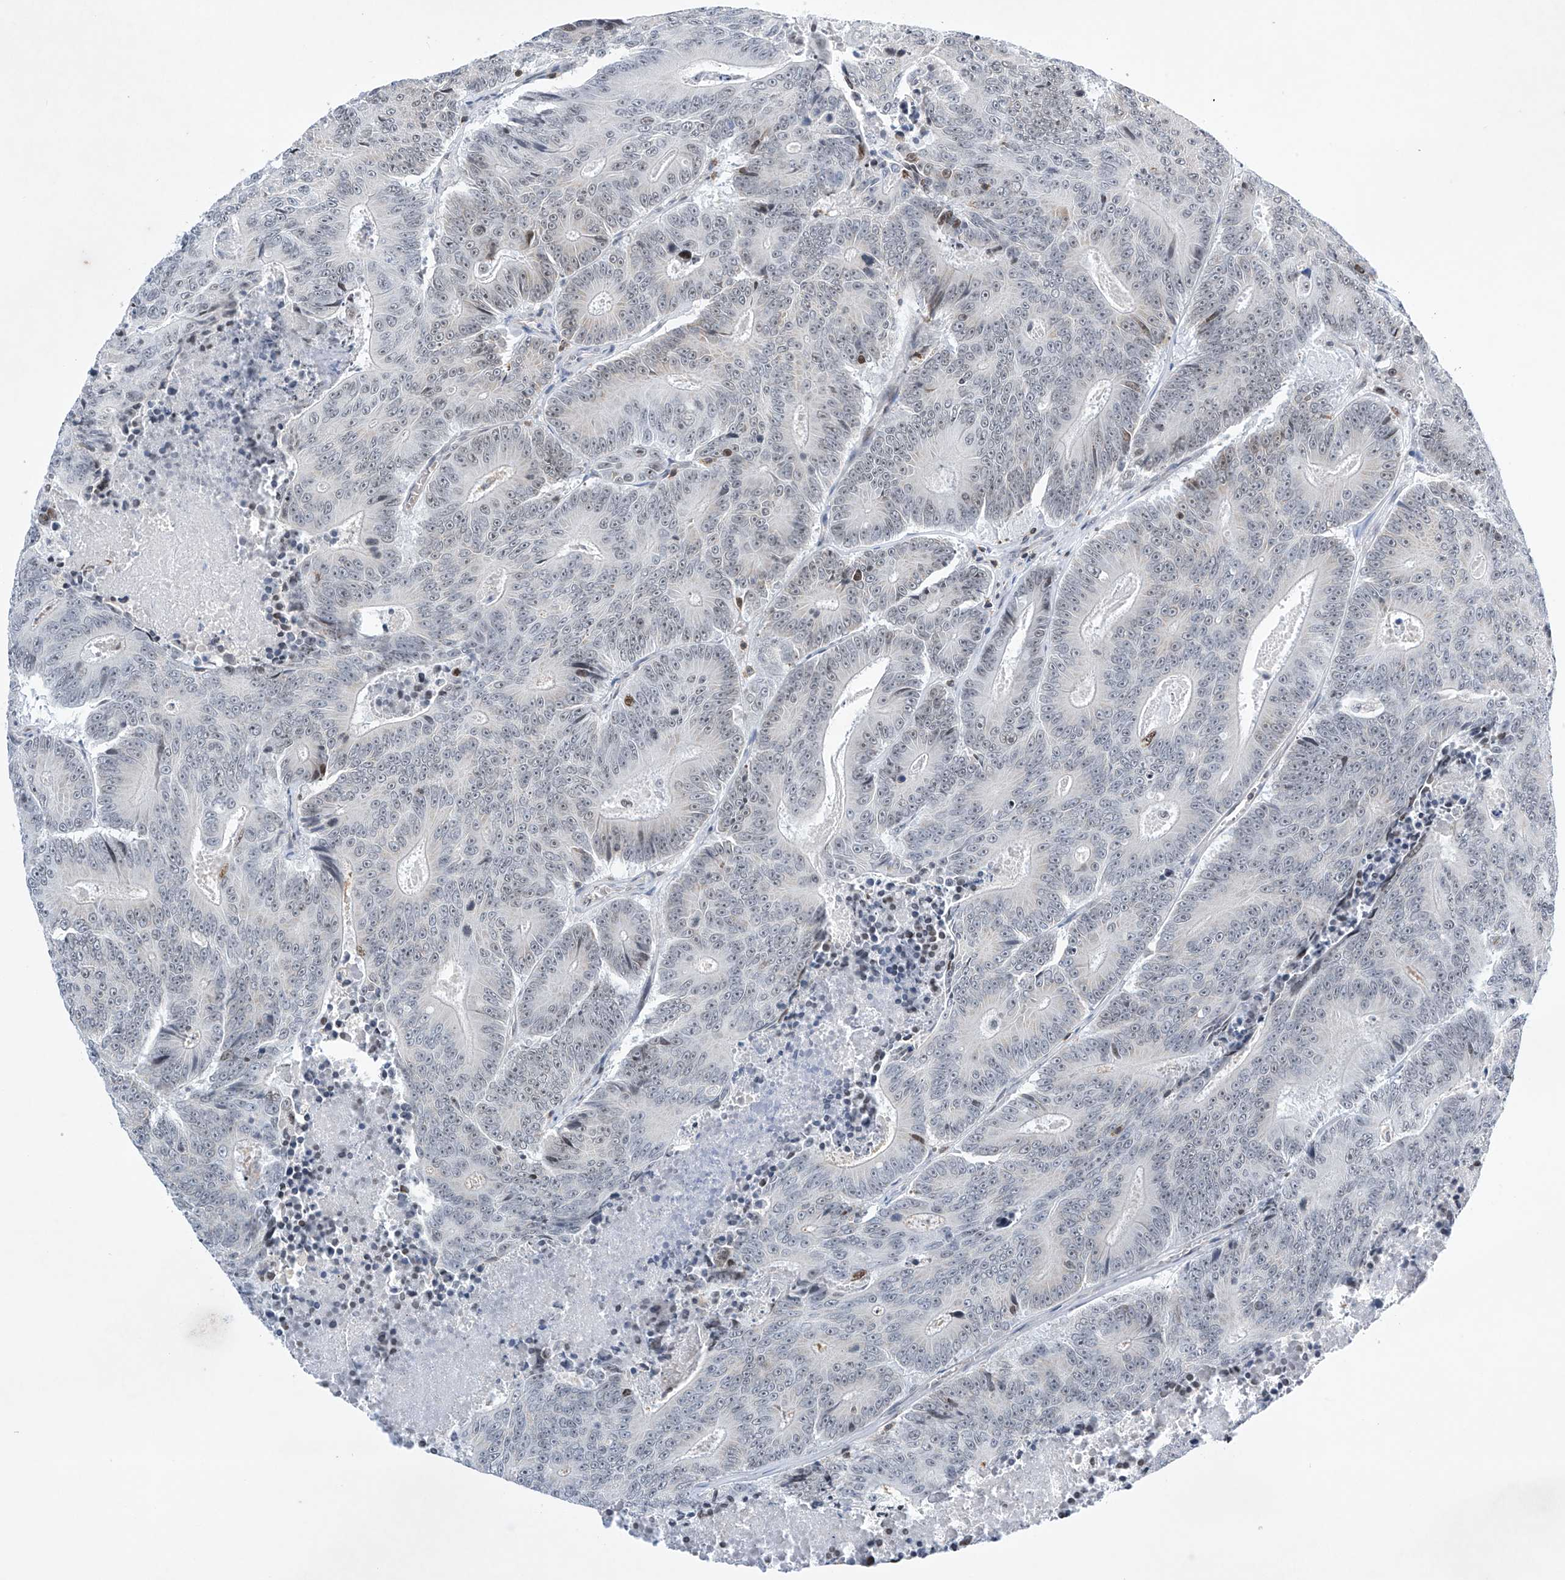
{"staining": {"intensity": "negative", "quantity": "none", "location": "none"}, "tissue": "colorectal cancer", "cell_type": "Tumor cells", "image_type": "cancer", "snomed": [{"axis": "morphology", "description": "Adenocarcinoma, NOS"}, {"axis": "topography", "description": "Colon"}], "caption": "Tumor cells are negative for protein expression in human colorectal adenocarcinoma.", "gene": "MSL3", "patient": {"sex": "male", "age": 83}}